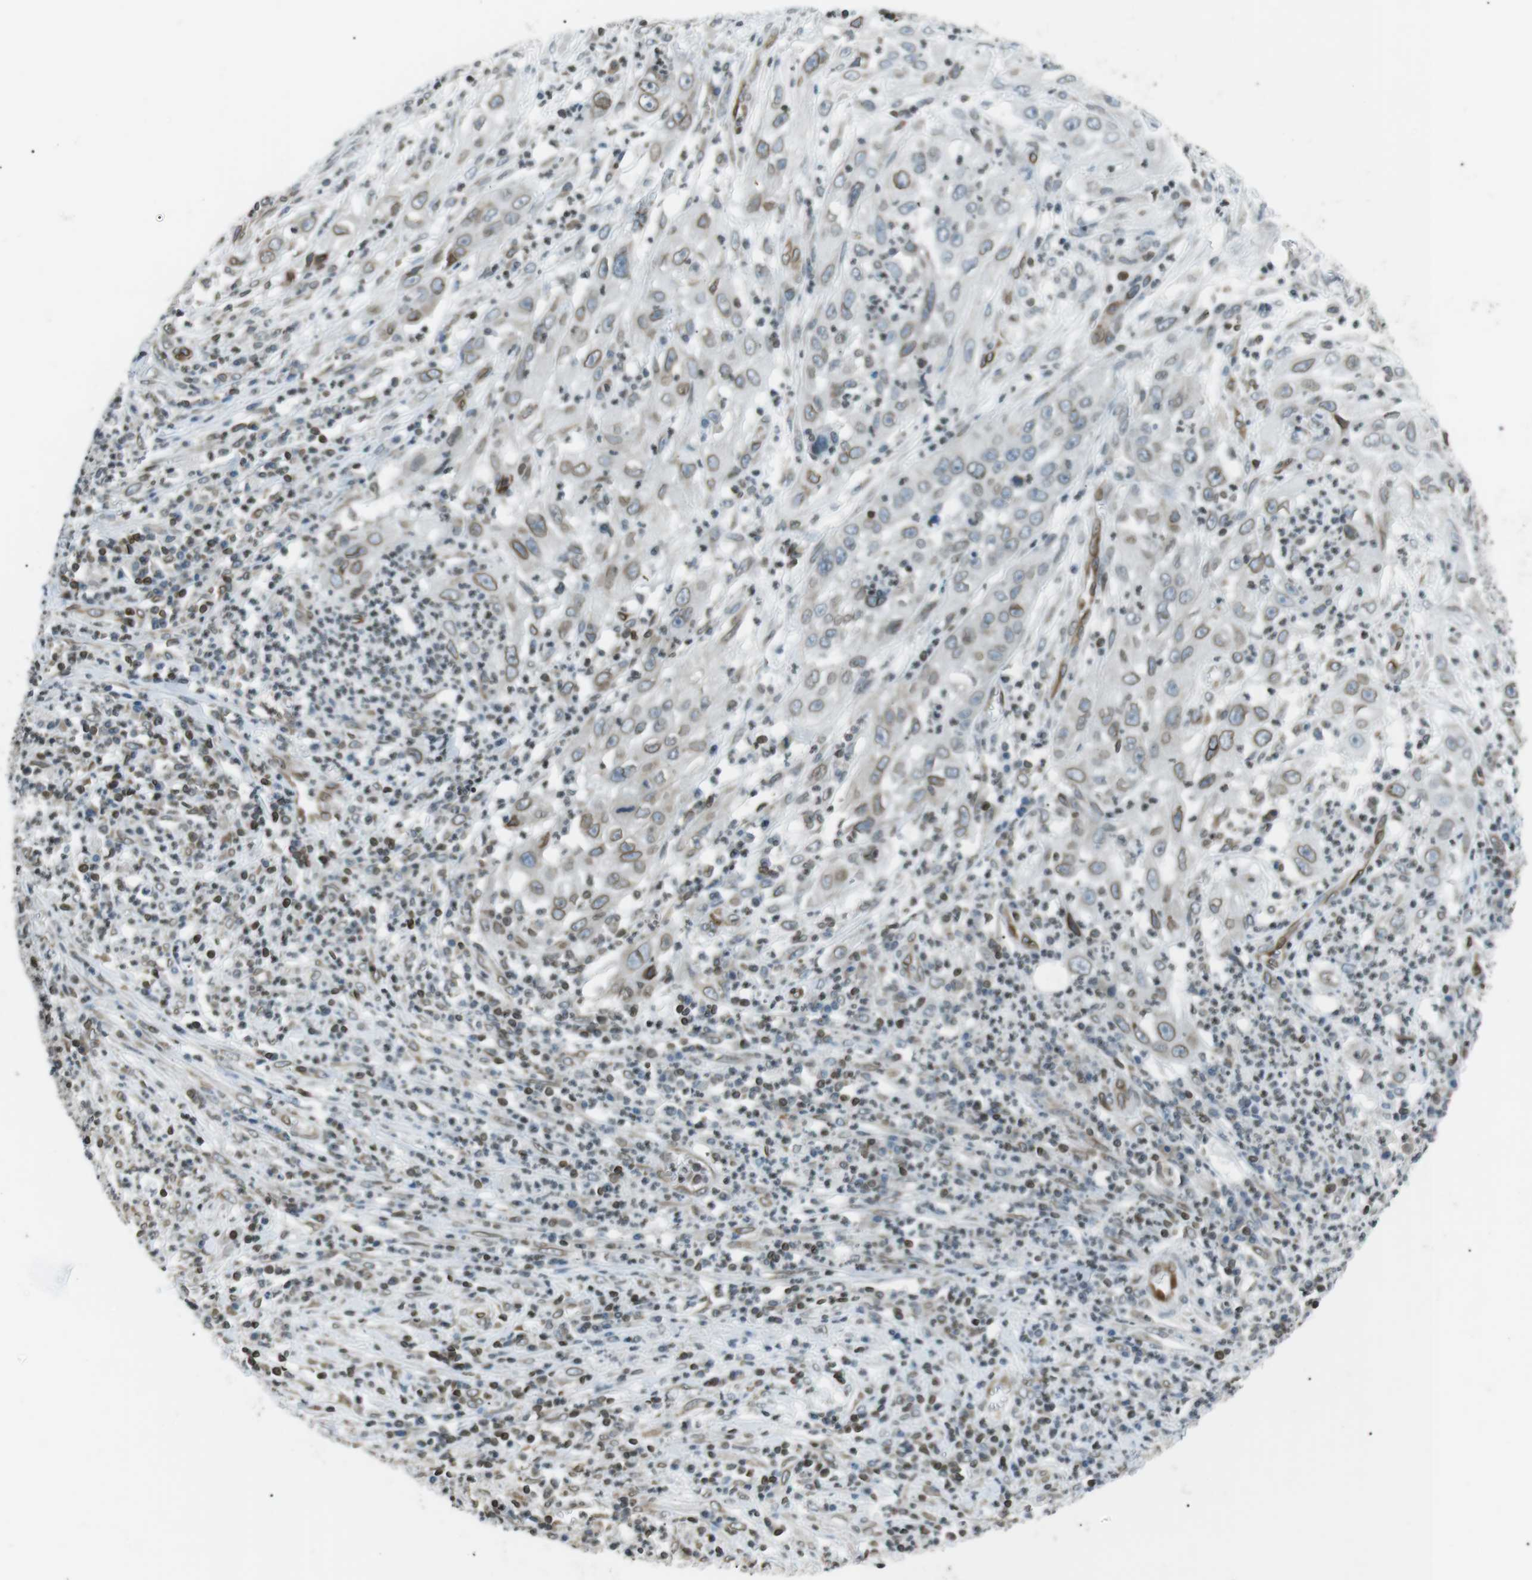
{"staining": {"intensity": "moderate", "quantity": ">75%", "location": "cytoplasmic/membranous,nuclear"}, "tissue": "cervical cancer", "cell_type": "Tumor cells", "image_type": "cancer", "snomed": [{"axis": "morphology", "description": "Squamous cell carcinoma, NOS"}, {"axis": "topography", "description": "Cervix"}], "caption": "A medium amount of moderate cytoplasmic/membranous and nuclear expression is identified in approximately >75% of tumor cells in cervical cancer (squamous cell carcinoma) tissue. The staining was performed using DAB, with brown indicating positive protein expression. Nuclei are stained blue with hematoxylin.", "gene": "TMX4", "patient": {"sex": "female", "age": 32}}